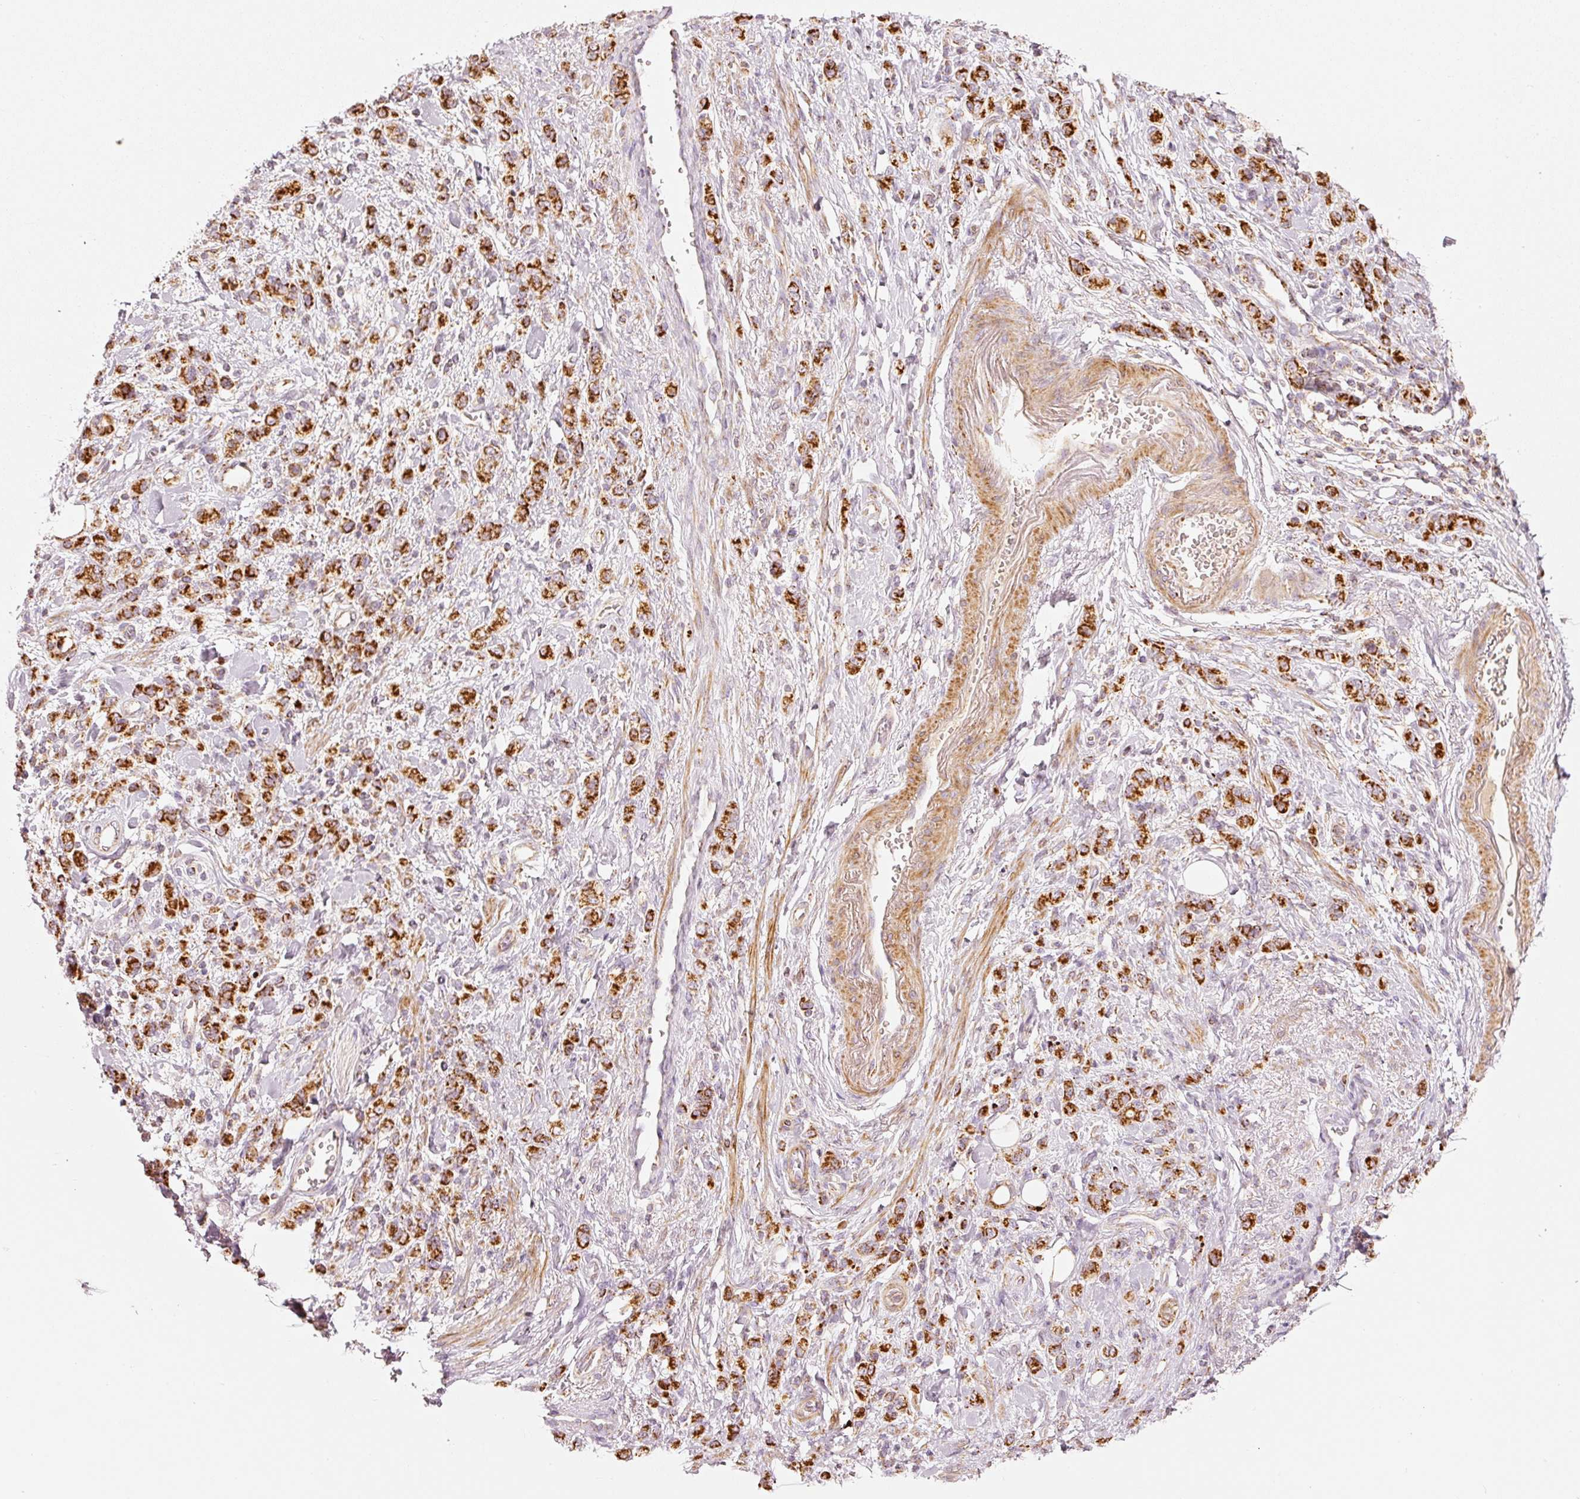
{"staining": {"intensity": "strong", "quantity": ">75%", "location": "cytoplasmic/membranous"}, "tissue": "stomach cancer", "cell_type": "Tumor cells", "image_type": "cancer", "snomed": [{"axis": "morphology", "description": "Adenocarcinoma, NOS"}, {"axis": "topography", "description": "Stomach"}], "caption": "A brown stain shows strong cytoplasmic/membranous expression of a protein in human stomach adenocarcinoma tumor cells.", "gene": "C17orf98", "patient": {"sex": "male", "age": 77}}